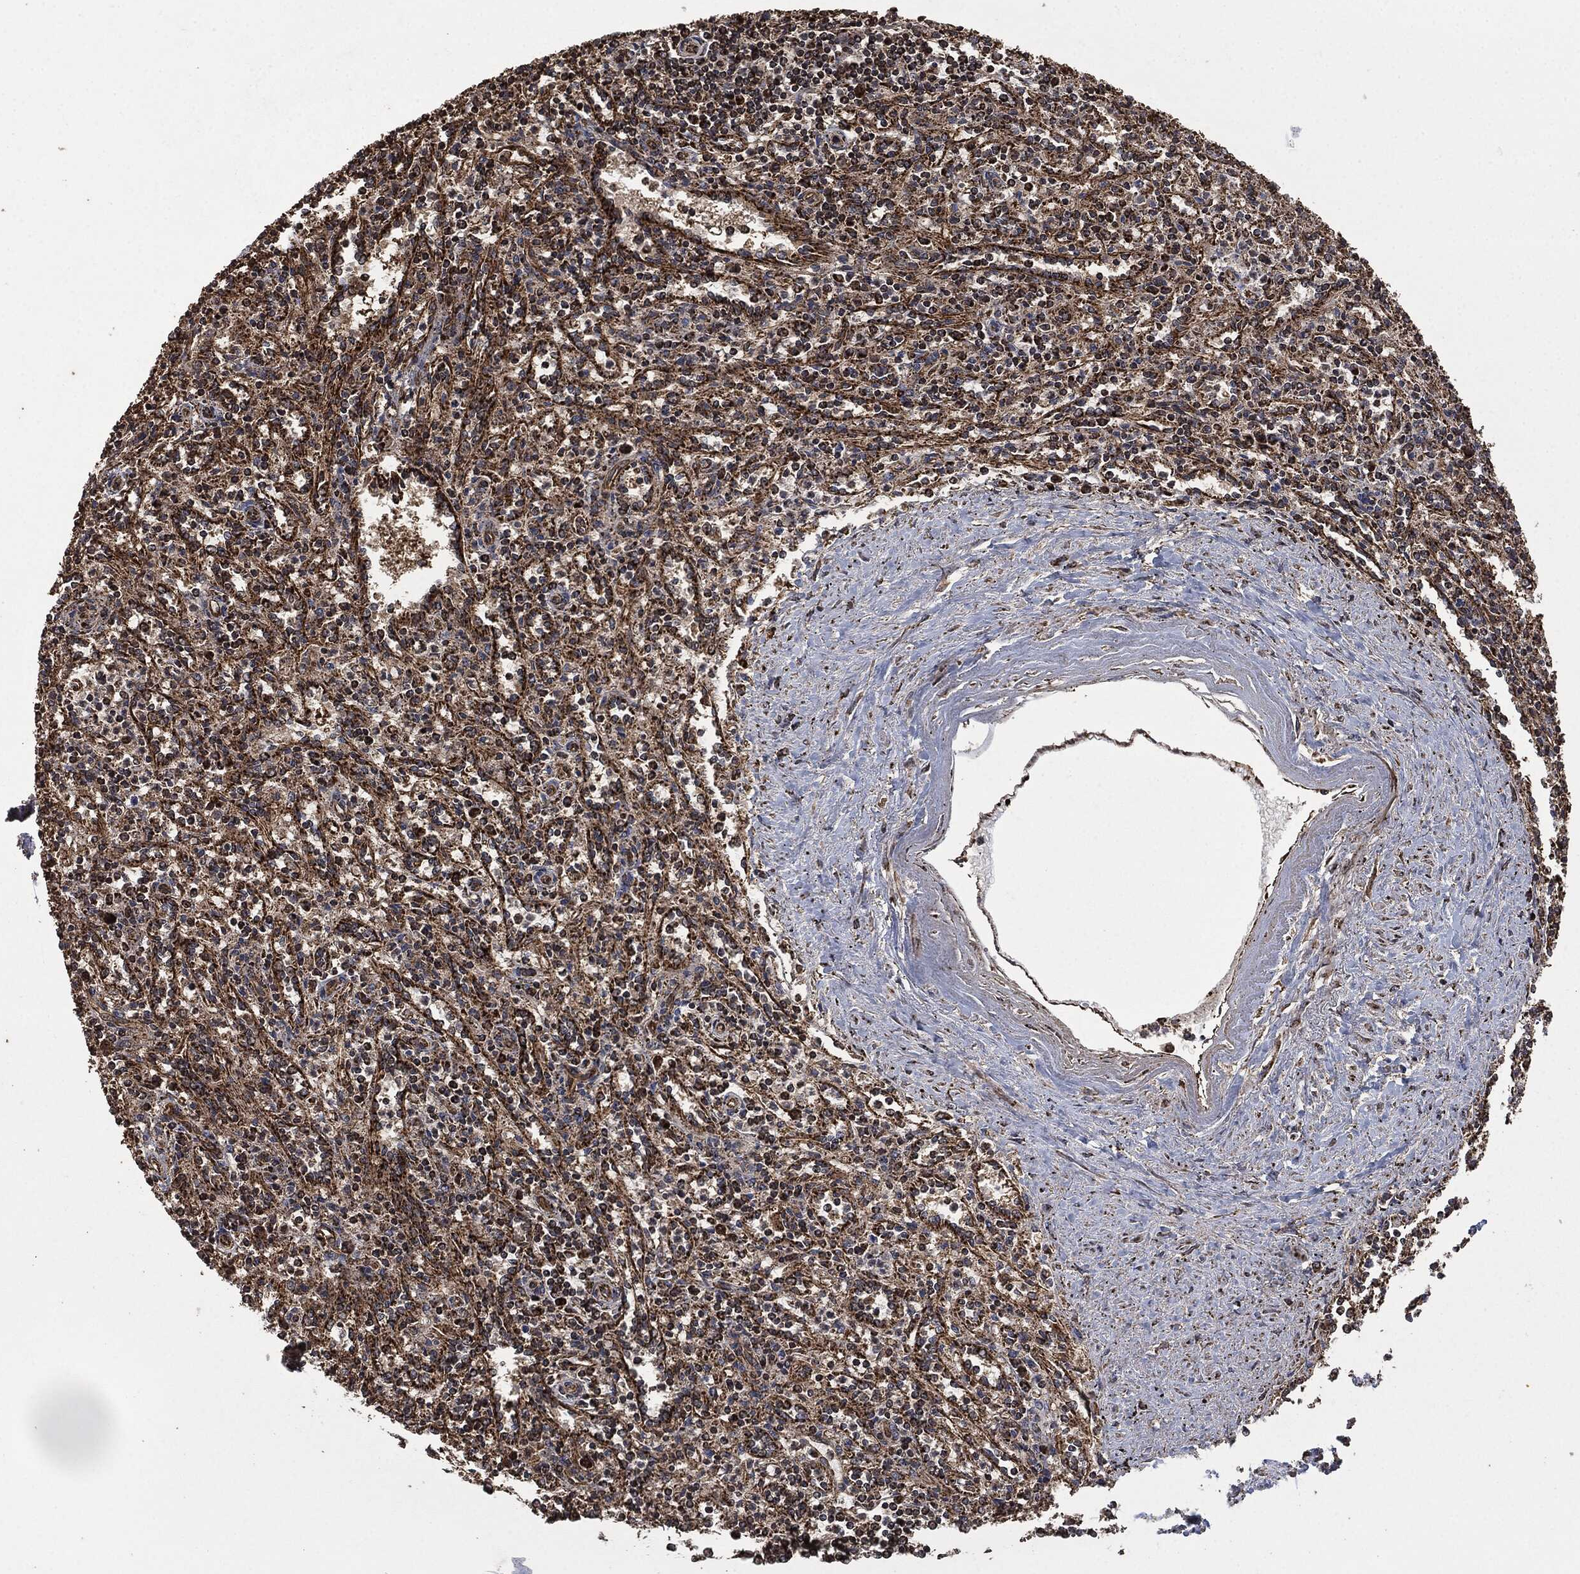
{"staining": {"intensity": "moderate", "quantity": "<25%", "location": "cytoplasmic/membranous"}, "tissue": "spleen", "cell_type": "Cells in red pulp", "image_type": "normal", "snomed": [{"axis": "morphology", "description": "Normal tissue, NOS"}, {"axis": "topography", "description": "Spleen"}], "caption": "This is a histology image of IHC staining of unremarkable spleen, which shows moderate staining in the cytoplasmic/membranous of cells in red pulp.", "gene": "LIG3", "patient": {"sex": "male", "age": 69}}